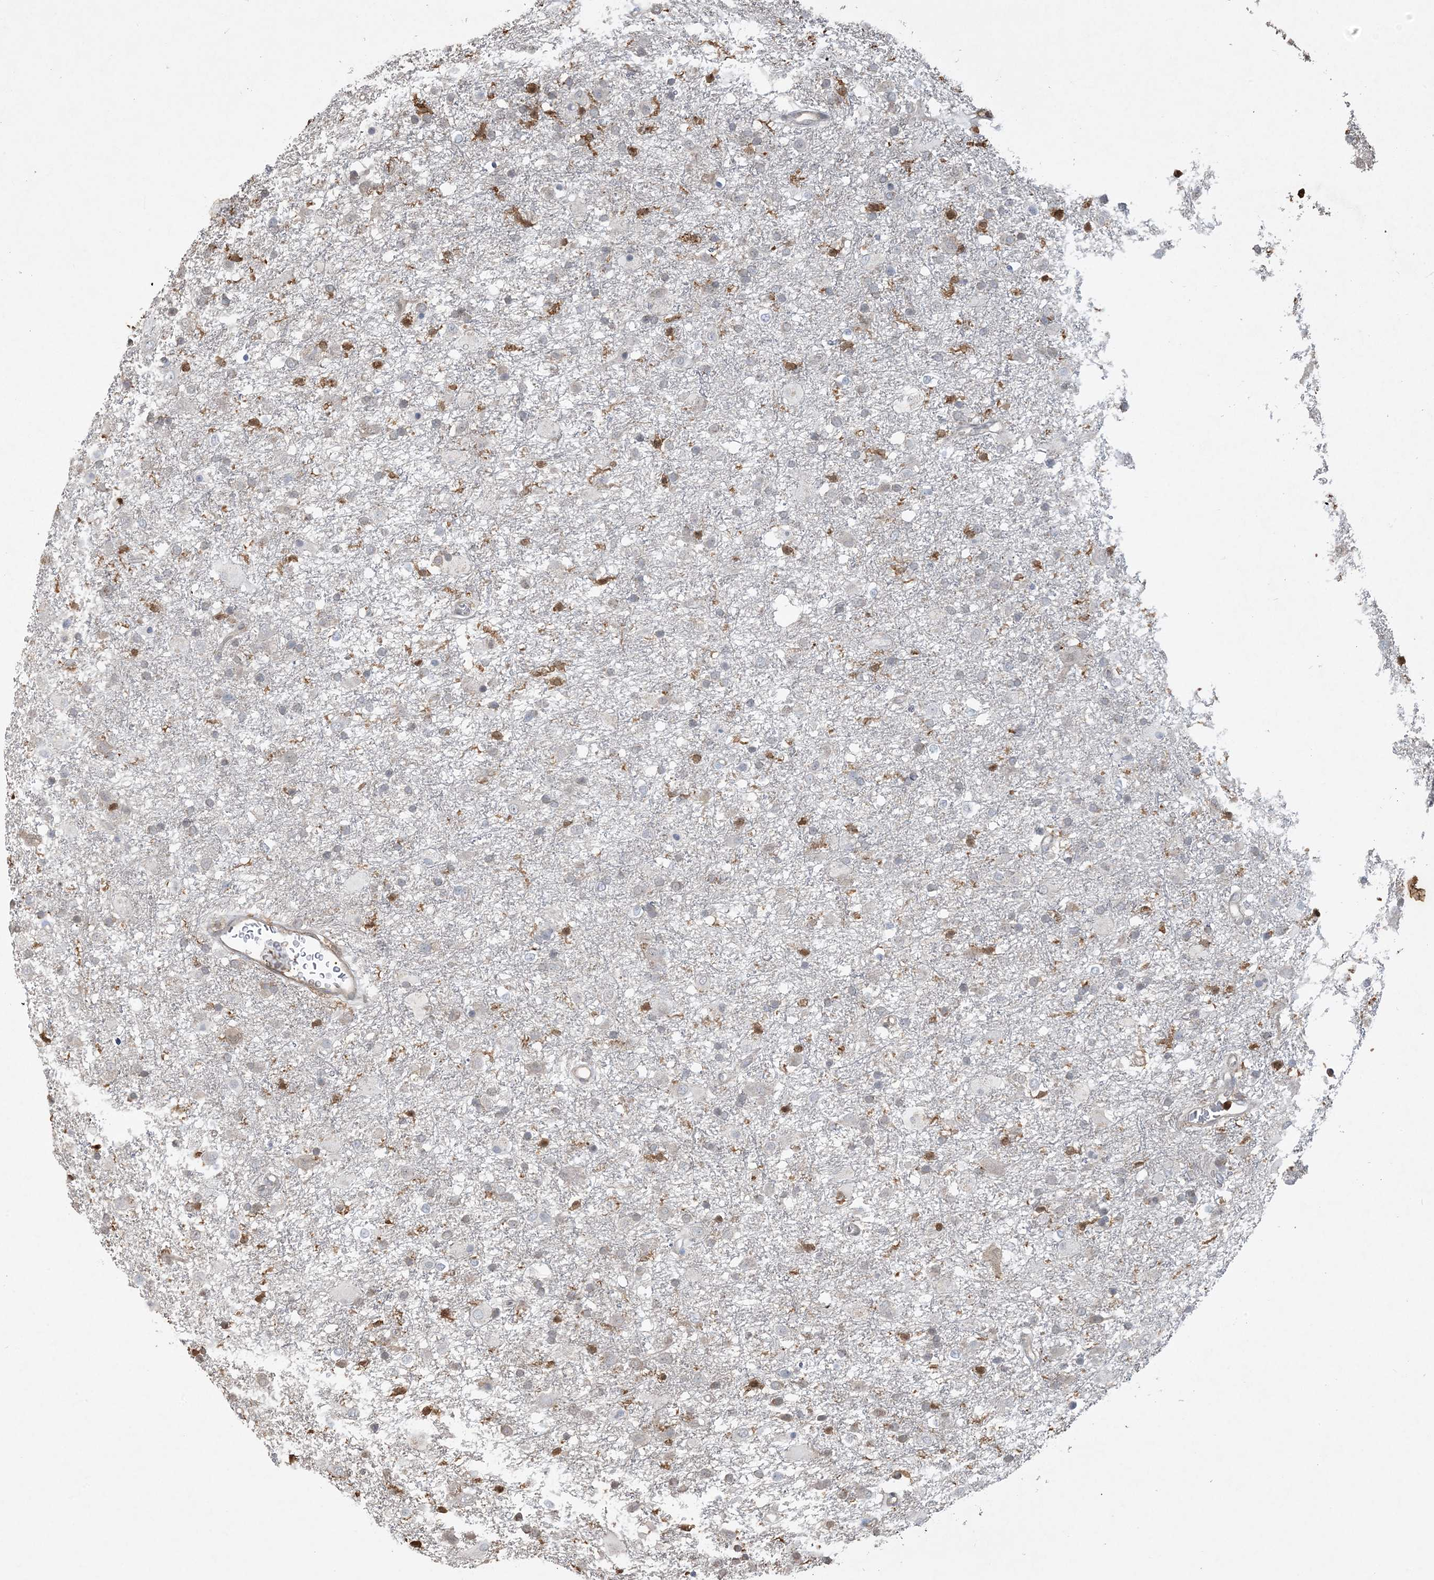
{"staining": {"intensity": "negative", "quantity": "none", "location": "none"}, "tissue": "glioma", "cell_type": "Tumor cells", "image_type": "cancer", "snomed": [{"axis": "morphology", "description": "Glioma, malignant, Low grade"}, {"axis": "topography", "description": "Brain"}], "caption": "Immunohistochemistry (IHC) histopathology image of neoplastic tissue: human glioma stained with DAB shows no significant protein expression in tumor cells.", "gene": "TMSB4X", "patient": {"sex": "male", "age": 65}}